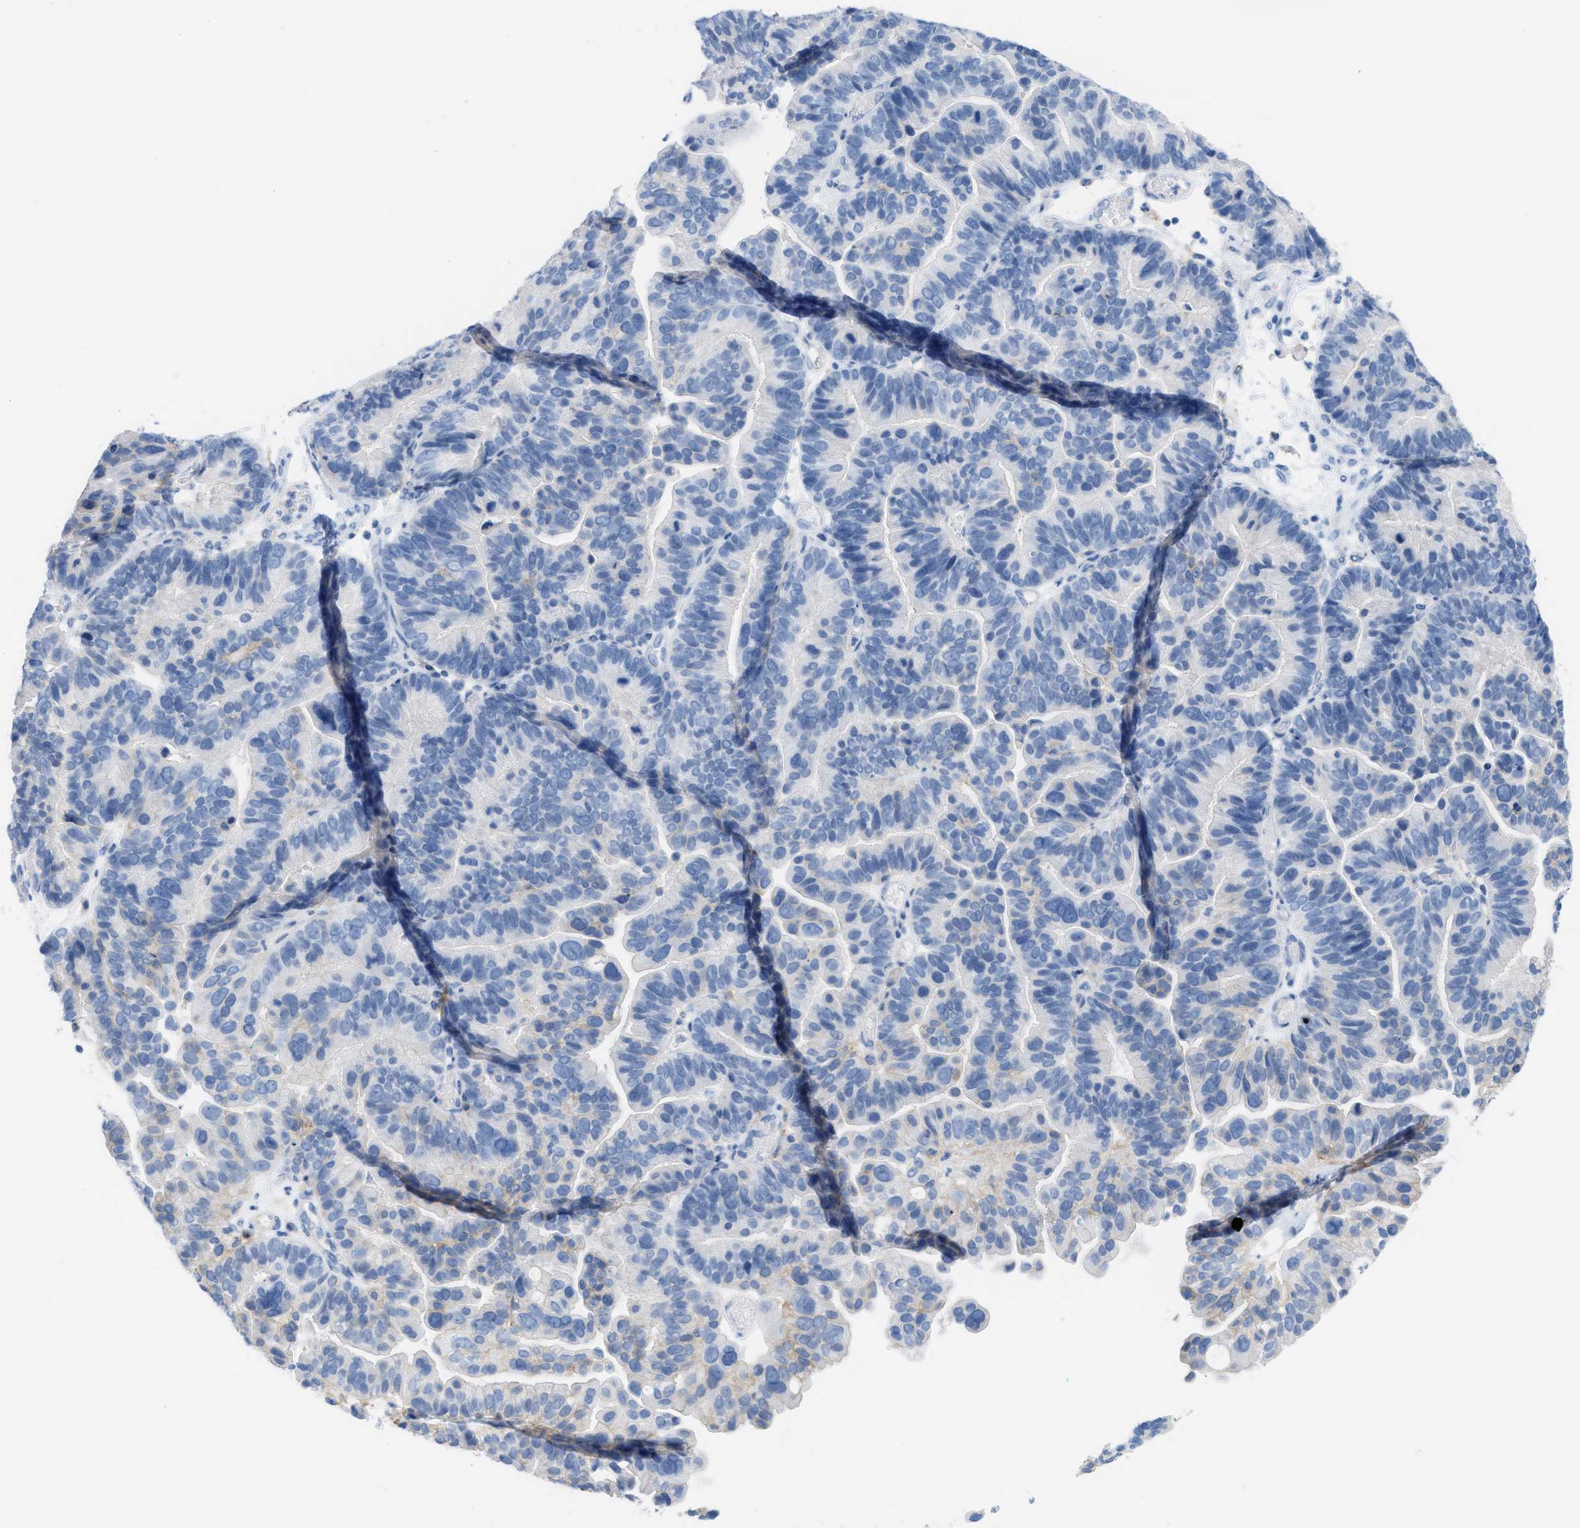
{"staining": {"intensity": "negative", "quantity": "none", "location": "none"}, "tissue": "ovarian cancer", "cell_type": "Tumor cells", "image_type": "cancer", "snomed": [{"axis": "morphology", "description": "Cystadenocarcinoma, serous, NOS"}, {"axis": "topography", "description": "Ovary"}], "caption": "High power microscopy photomicrograph of an immunohistochemistry histopathology image of serous cystadenocarcinoma (ovarian), revealing no significant staining in tumor cells. (DAB (3,3'-diaminobenzidine) immunohistochemistry visualized using brightfield microscopy, high magnification).", "gene": "SLC3A2", "patient": {"sex": "female", "age": 56}}